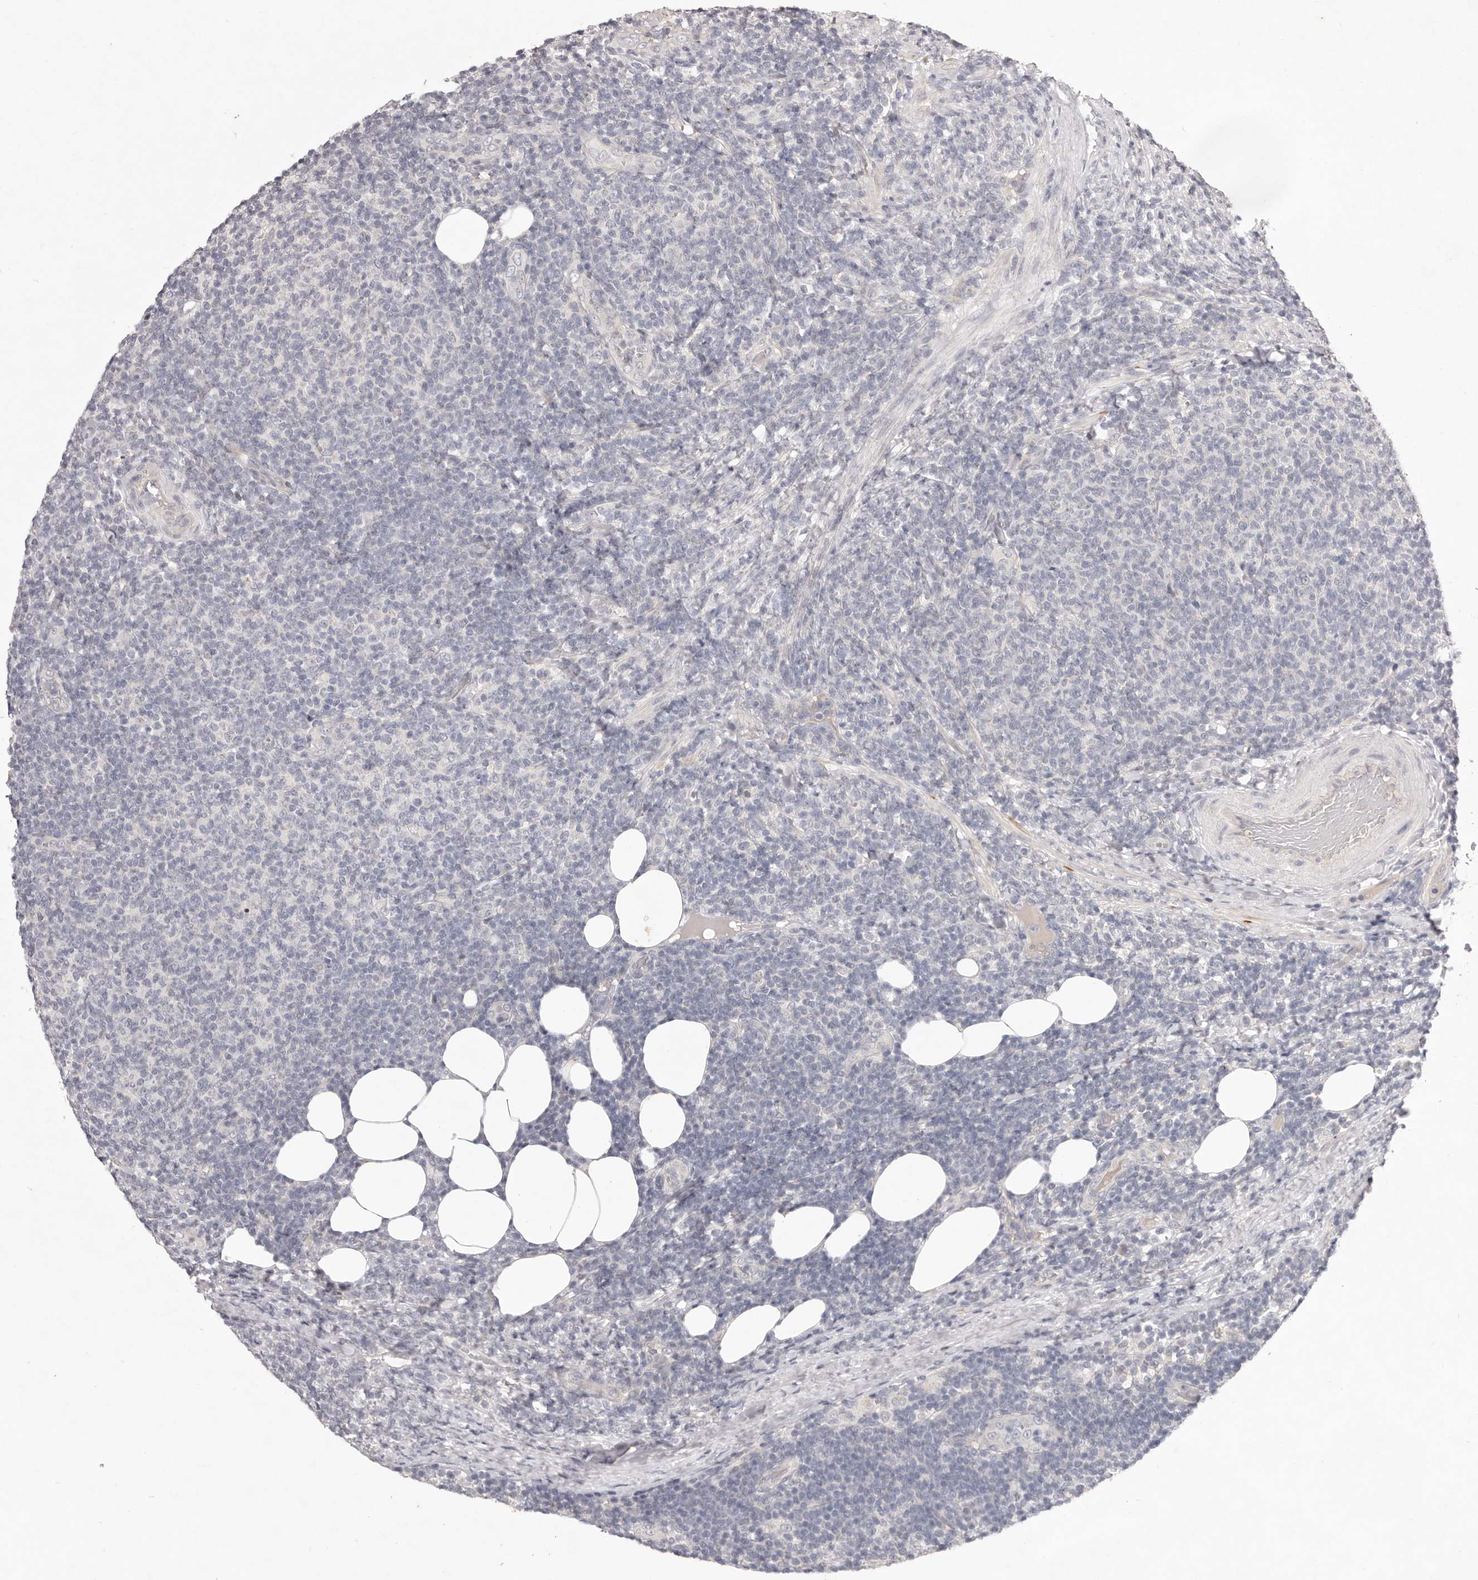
{"staining": {"intensity": "negative", "quantity": "none", "location": "none"}, "tissue": "lymphoma", "cell_type": "Tumor cells", "image_type": "cancer", "snomed": [{"axis": "morphology", "description": "Malignant lymphoma, non-Hodgkin's type, Low grade"}, {"axis": "topography", "description": "Lymph node"}], "caption": "High power microscopy micrograph of an IHC histopathology image of lymphoma, revealing no significant positivity in tumor cells. (DAB (3,3'-diaminobenzidine) IHC, high magnification).", "gene": "GARNL3", "patient": {"sex": "male", "age": 66}}